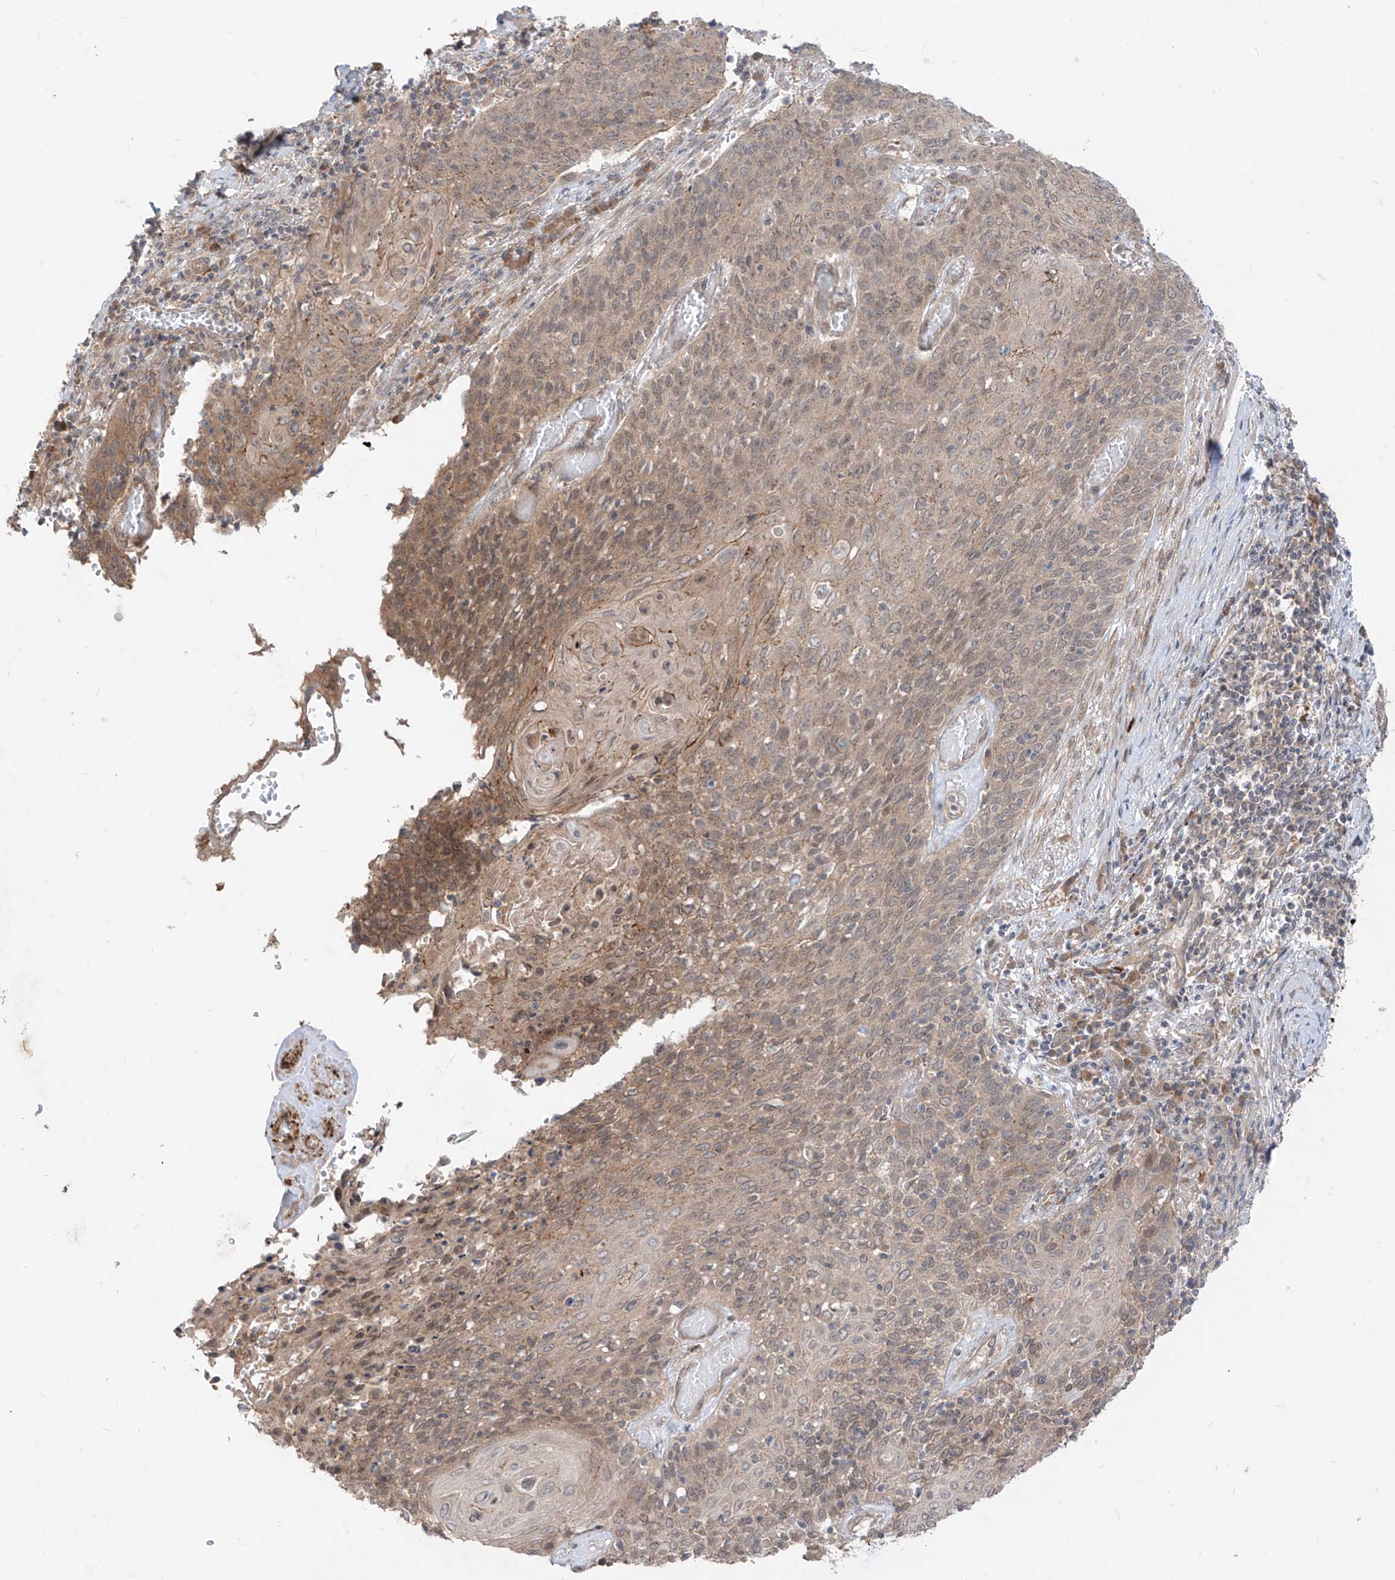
{"staining": {"intensity": "moderate", "quantity": "25%-75%", "location": "cytoplasmic/membranous"}, "tissue": "cervical cancer", "cell_type": "Tumor cells", "image_type": "cancer", "snomed": [{"axis": "morphology", "description": "Squamous cell carcinoma, NOS"}, {"axis": "topography", "description": "Cervix"}], "caption": "Immunohistochemical staining of squamous cell carcinoma (cervical) demonstrates medium levels of moderate cytoplasmic/membranous staining in approximately 25%-75% of tumor cells.", "gene": "MTUS2", "patient": {"sex": "female", "age": 39}}